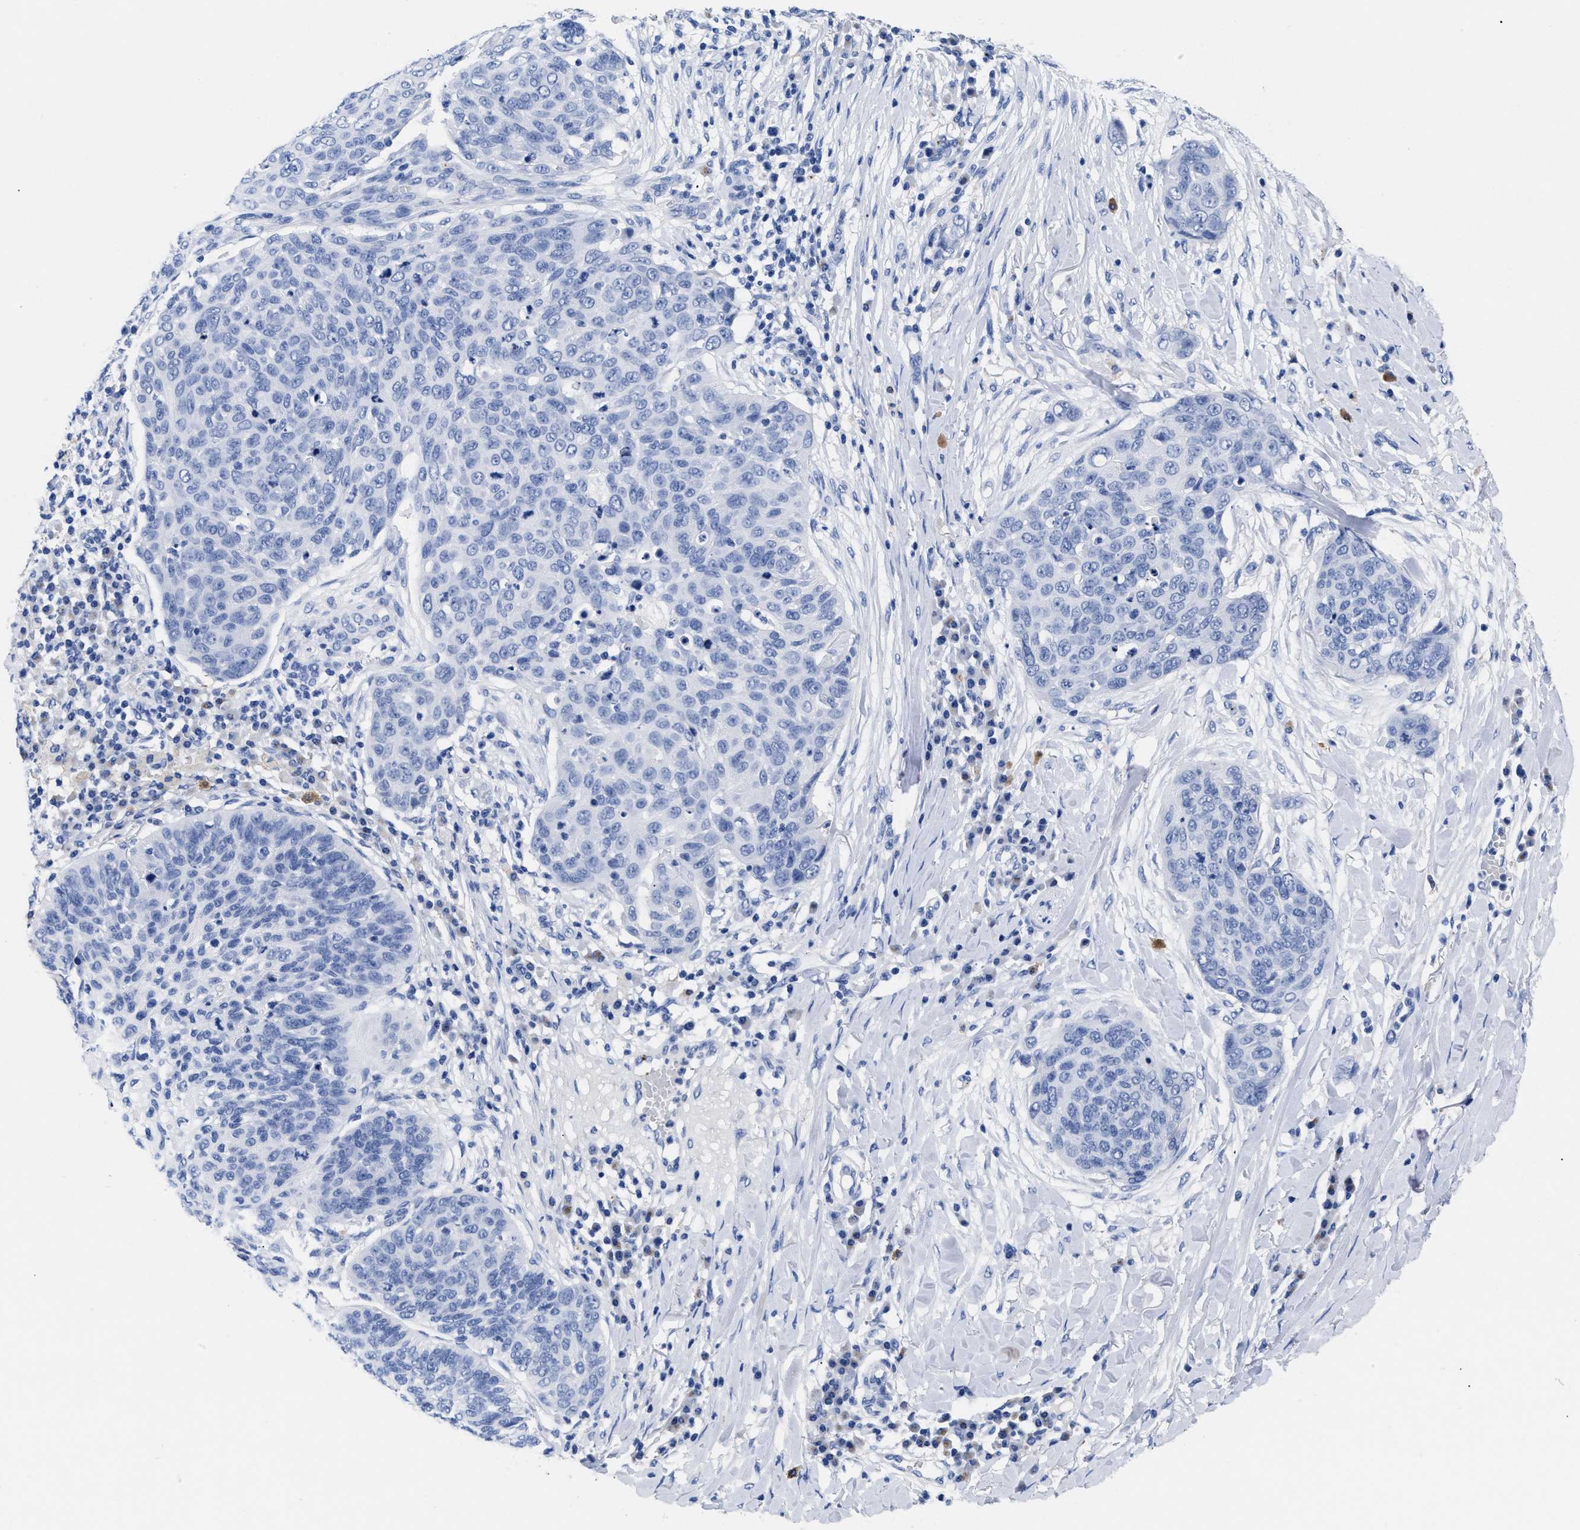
{"staining": {"intensity": "negative", "quantity": "none", "location": "none"}, "tissue": "skin cancer", "cell_type": "Tumor cells", "image_type": "cancer", "snomed": [{"axis": "morphology", "description": "Squamous cell carcinoma in situ, NOS"}, {"axis": "morphology", "description": "Squamous cell carcinoma, NOS"}, {"axis": "topography", "description": "Skin"}], "caption": "There is no significant expression in tumor cells of squamous cell carcinoma in situ (skin).", "gene": "TREML1", "patient": {"sex": "male", "age": 93}}